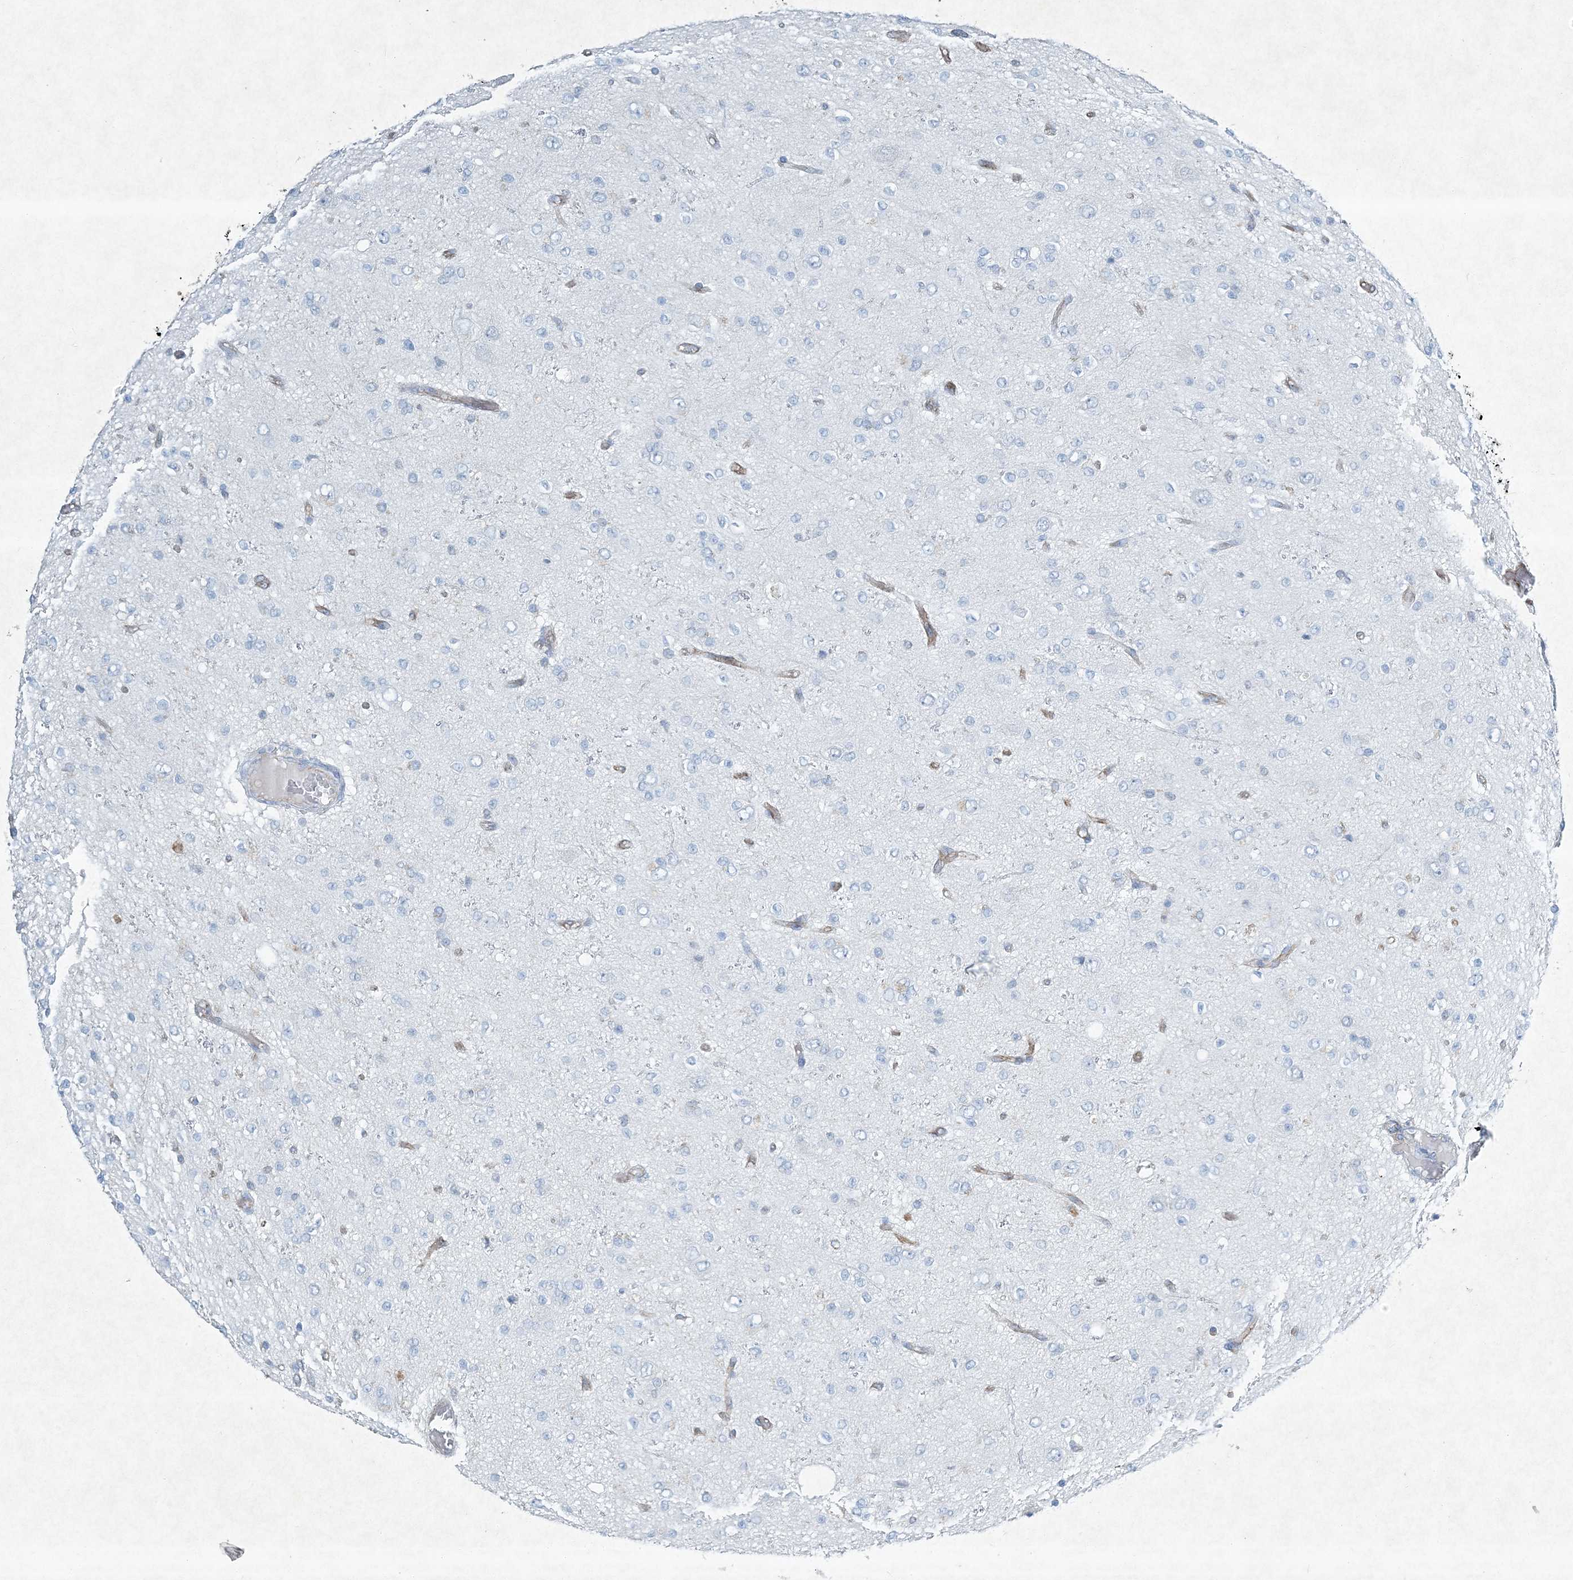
{"staining": {"intensity": "negative", "quantity": "none", "location": "none"}, "tissue": "glioma", "cell_type": "Tumor cells", "image_type": "cancer", "snomed": [{"axis": "morphology", "description": "Glioma, malignant, High grade"}, {"axis": "topography", "description": "pancreas cauda"}], "caption": "A histopathology image of malignant glioma (high-grade) stained for a protein shows no brown staining in tumor cells. (DAB immunohistochemistry, high magnification).", "gene": "PGM5", "patient": {"sex": "male", "age": 60}}